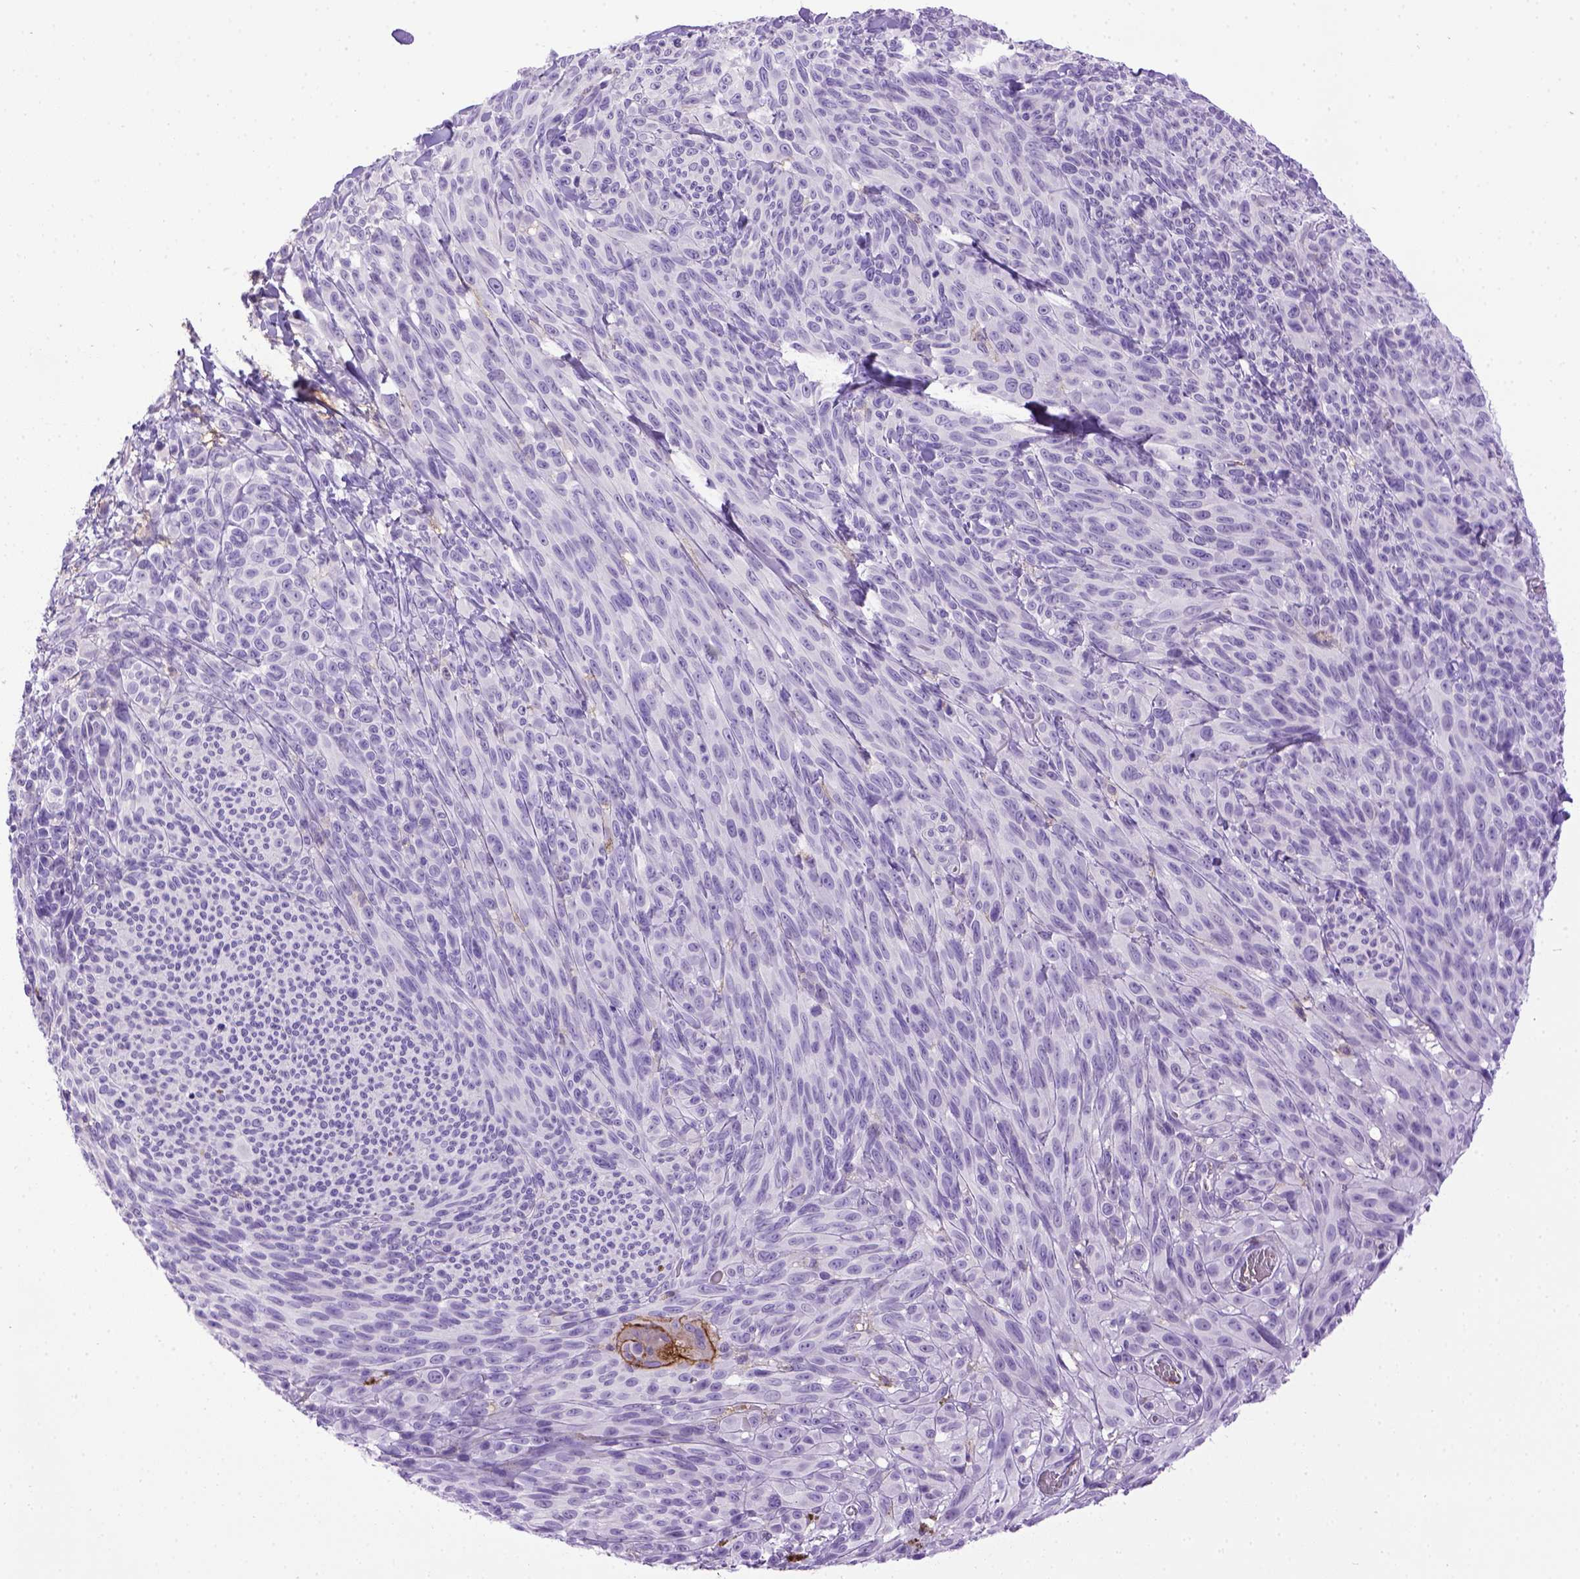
{"staining": {"intensity": "negative", "quantity": "none", "location": "none"}, "tissue": "melanoma", "cell_type": "Tumor cells", "image_type": "cancer", "snomed": [{"axis": "morphology", "description": "Malignant melanoma, NOS"}, {"axis": "topography", "description": "Skin"}], "caption": "Human malignant melanoma stained for a protein using immunohistochemistry (IHC) demonstrates no positivity in tumor cells.", "gene": "ITGAX", "patient": {"sex": "male", "age": 83}}